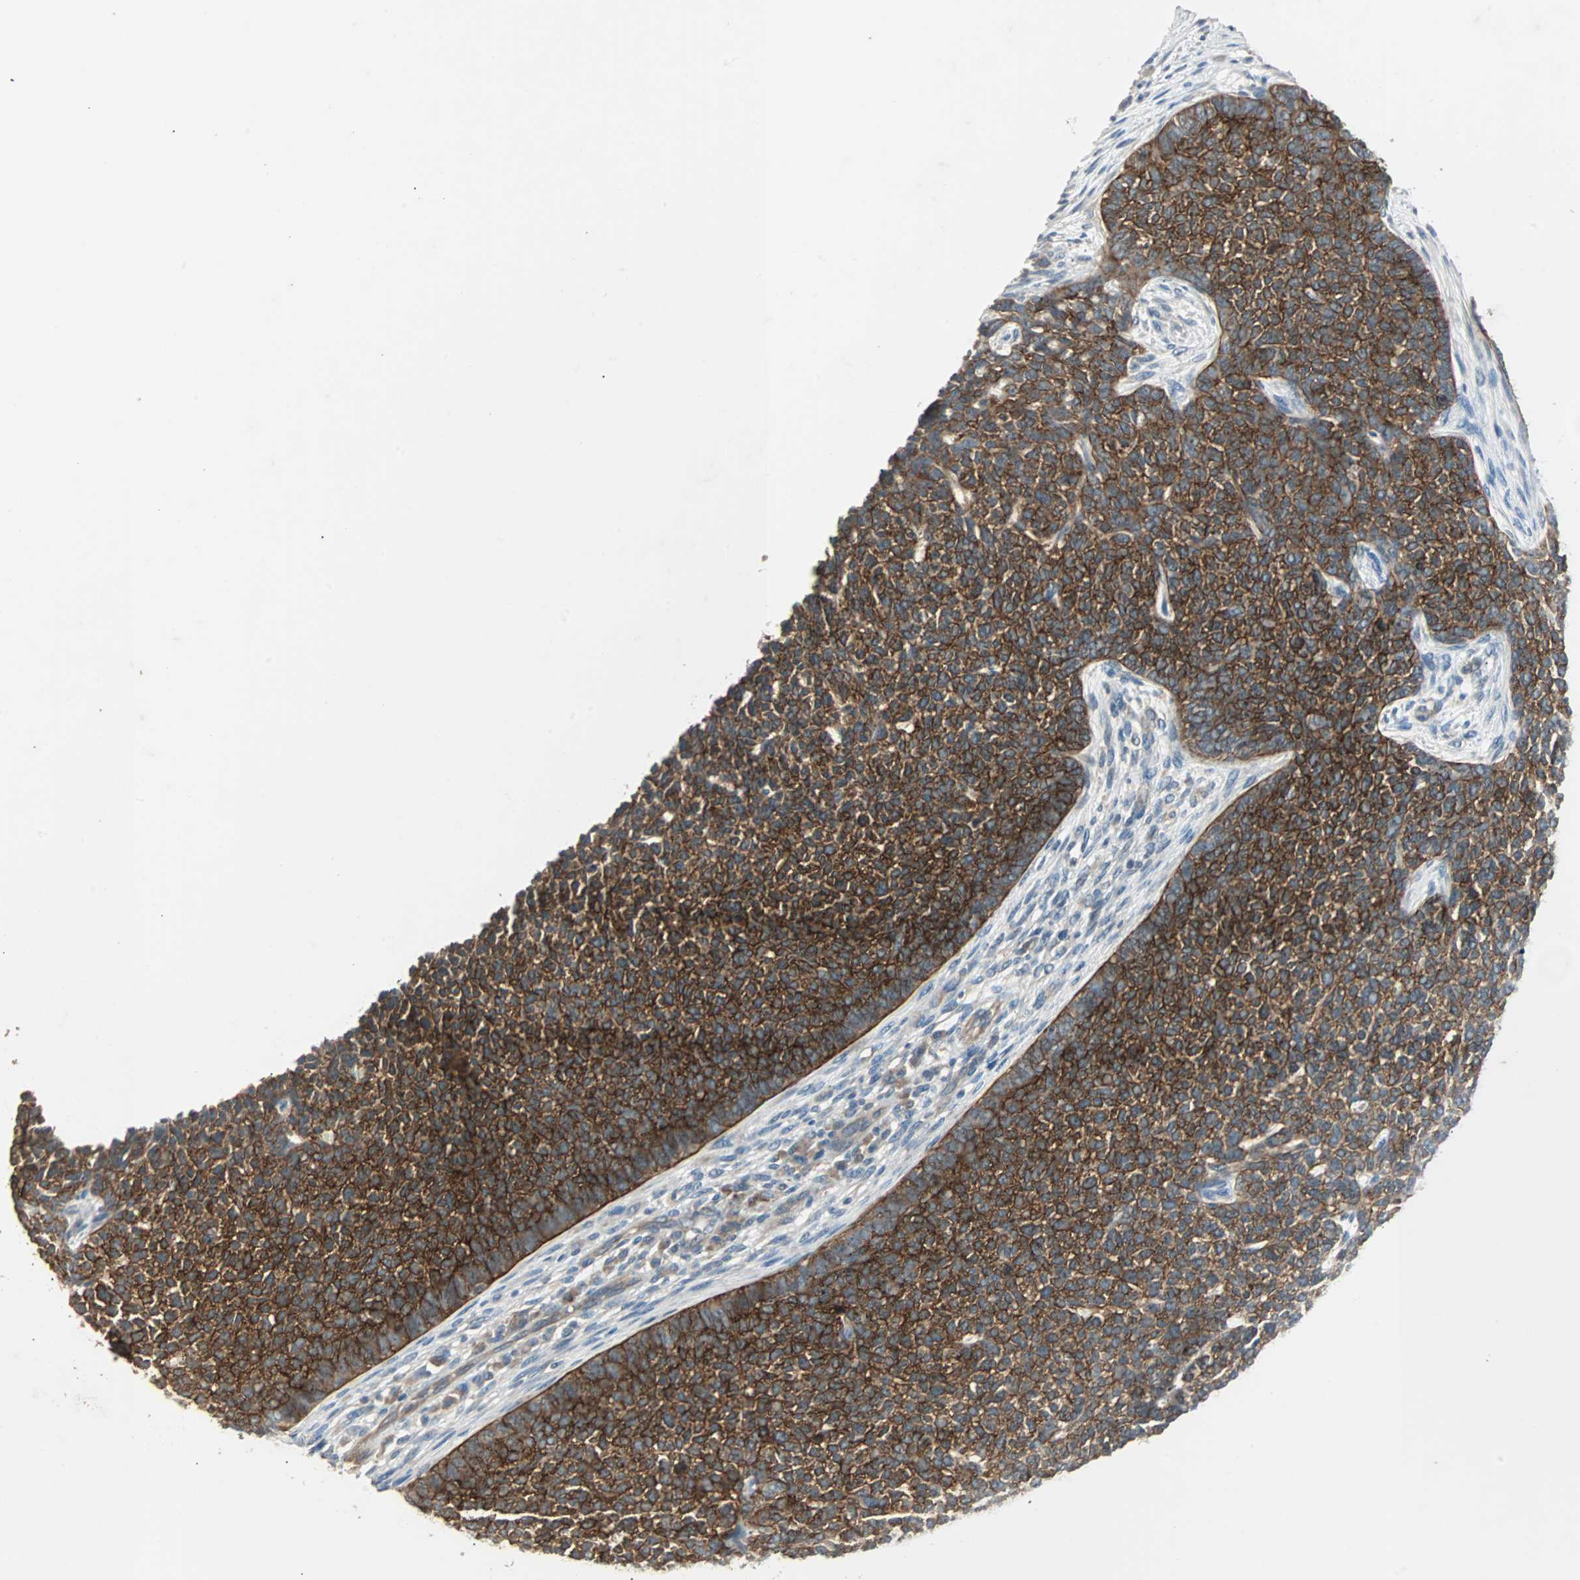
{"staining": {"intensity": "strong", "quantity": ">75%", "location": "cytoplasmic/membranous"}, "tissue": "skin cancer", "cell_type": "Tumor cells", "image_type": "cancer", "snomed": [{"axis": "morphology", "description": "Basal cell carcinoma"}, {"axis": "topography", "description": "Skin"}], "caption": "Basal cell carcinoma (skin) was stained to show a protein in brown. There is high levels of strong cytoplasmic/membranous staining in approximately >75% of tumor cells.", "gene": "CMC2", "patient": {"sex": "female", "age": 84}}